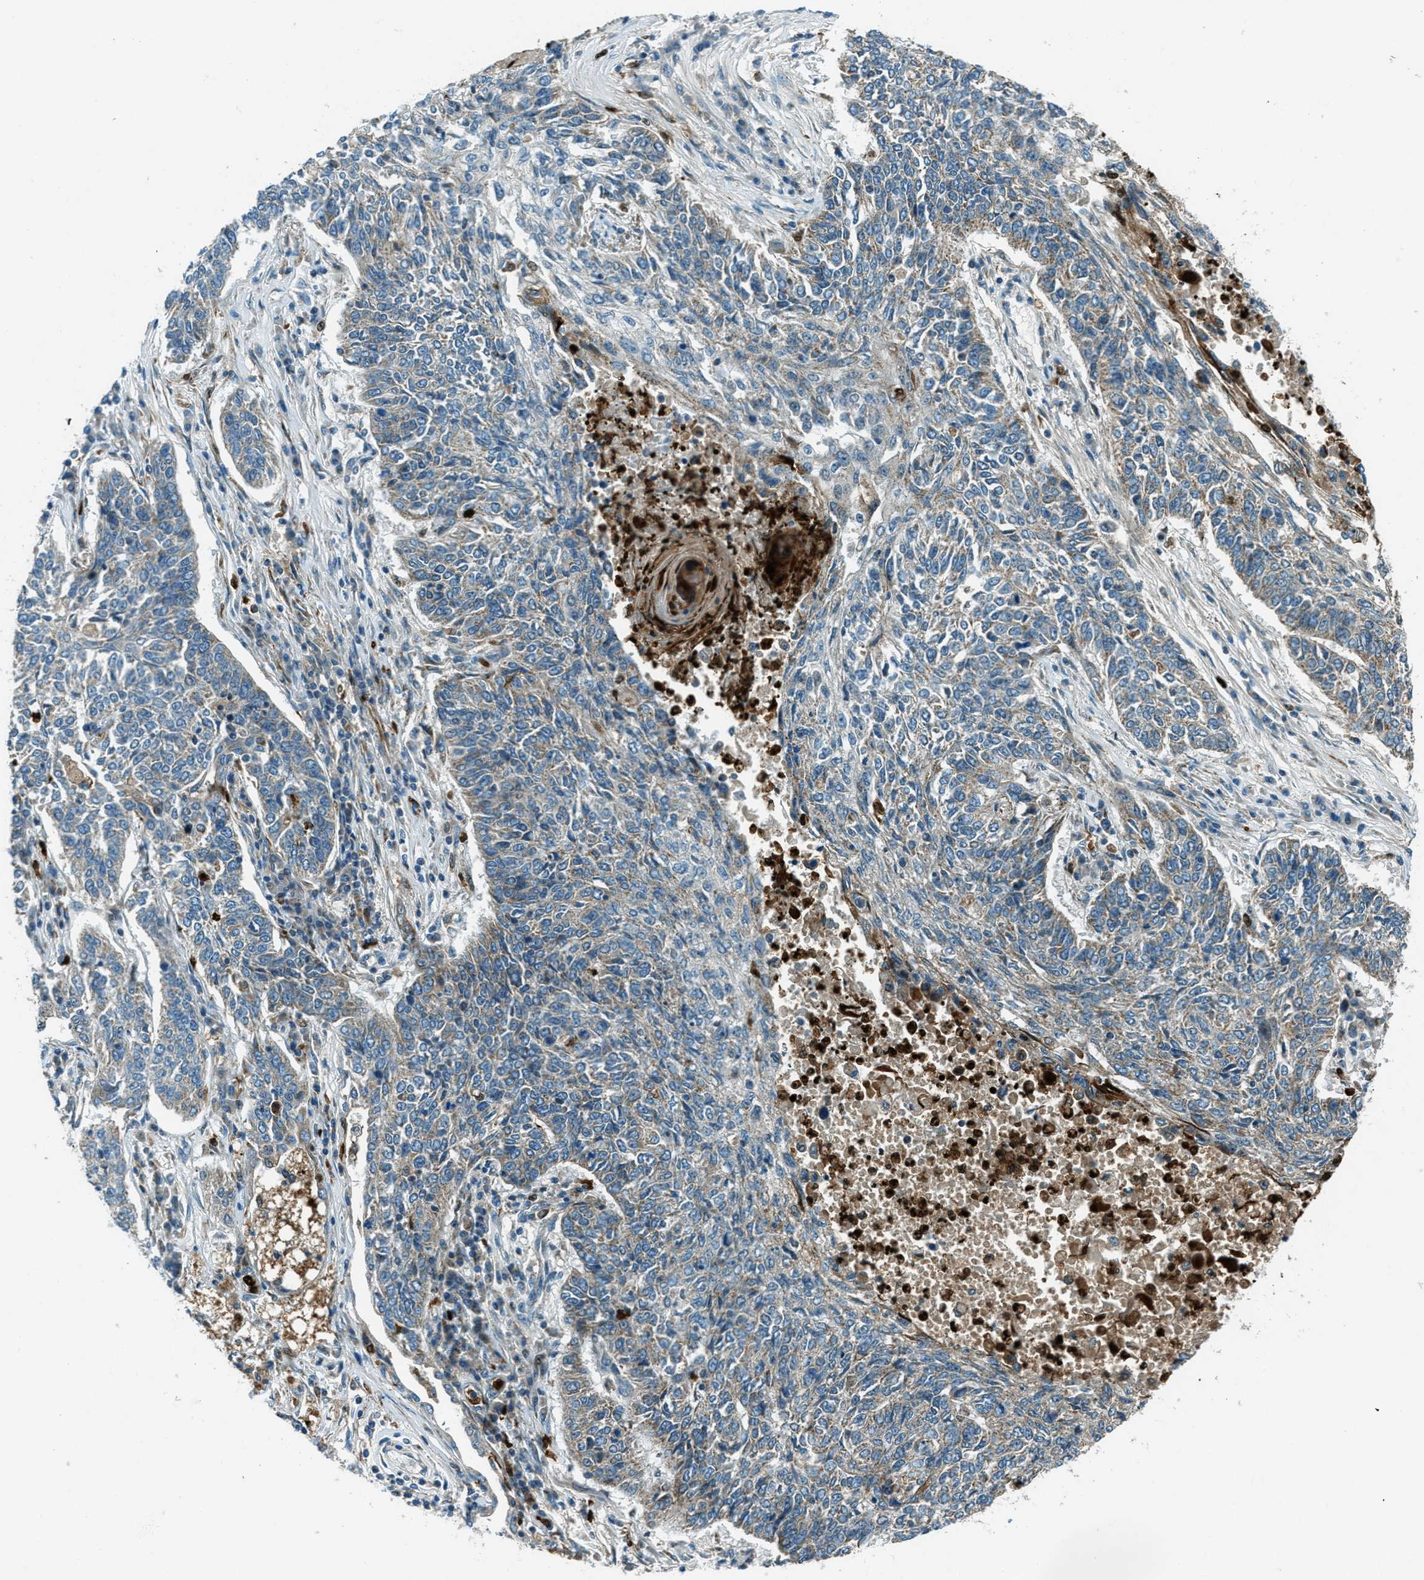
{"staining": {"intensity": "moderate", "quantity": "<25%", "location": "cytoplasmic/membranous"}, "tissue": "lung cancer", "cell_type": "Tumor cells", "image_type": "cancer", "snomed": [{"axis": "morphology", "description": "Normal tissue, NOS"}, {"axis": "morphology", "description": "Squamous cell carcinoma, NOS"}, {"axis": "topography", "description": "Cartilage tissue"}, {"axis": "topography", "description": "Bronchus"}, {"axis": "topography", "description": "Lung"}], "caption": "High-power microscopy captured an immunohistochemistry image of lung squamous cell carcinoma, revealing moderate cytoplasmic/membranous expression in about <25% of tumor cells.", "gene": "FAR1", "patient": {"sex": "female", "age": 49}}